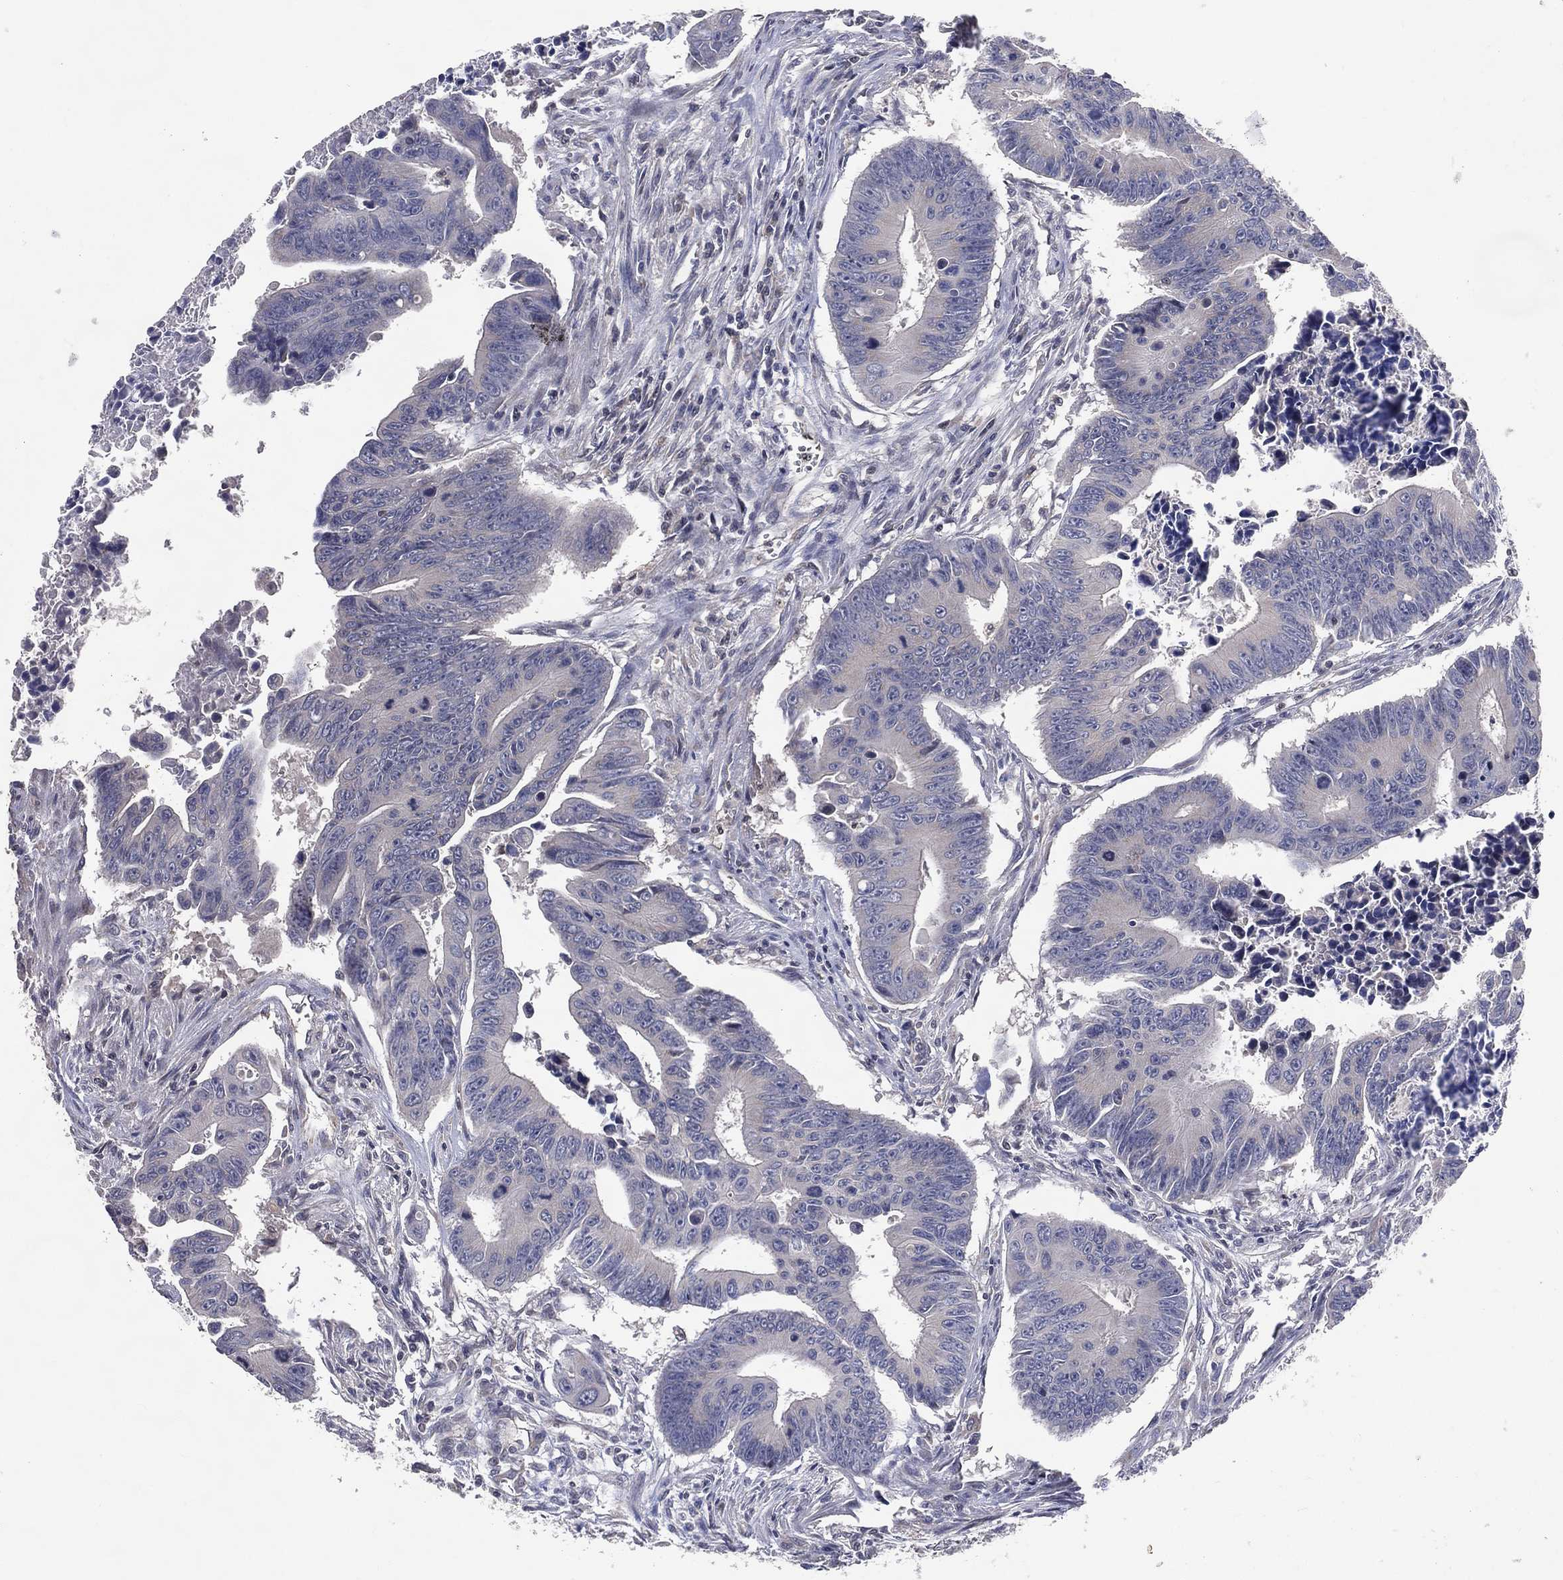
{"staining": {"intensity": "negative", "quantity": "none", "location": "none"}, "tissue": "colorectal cancer", "cell_type": "Tumor cells", "image_type": "cancer", "snomed": [{"axis": "morphology", "description": "Adenocarcinoma, NOS"}, {"axis": "topography", "description": "Colon"}], "caption": "An image of human colorectal cancer is negative for staining in tumor cells.", "gene": "DNAH7", "patient": {"sex": "female", "age": 87}}